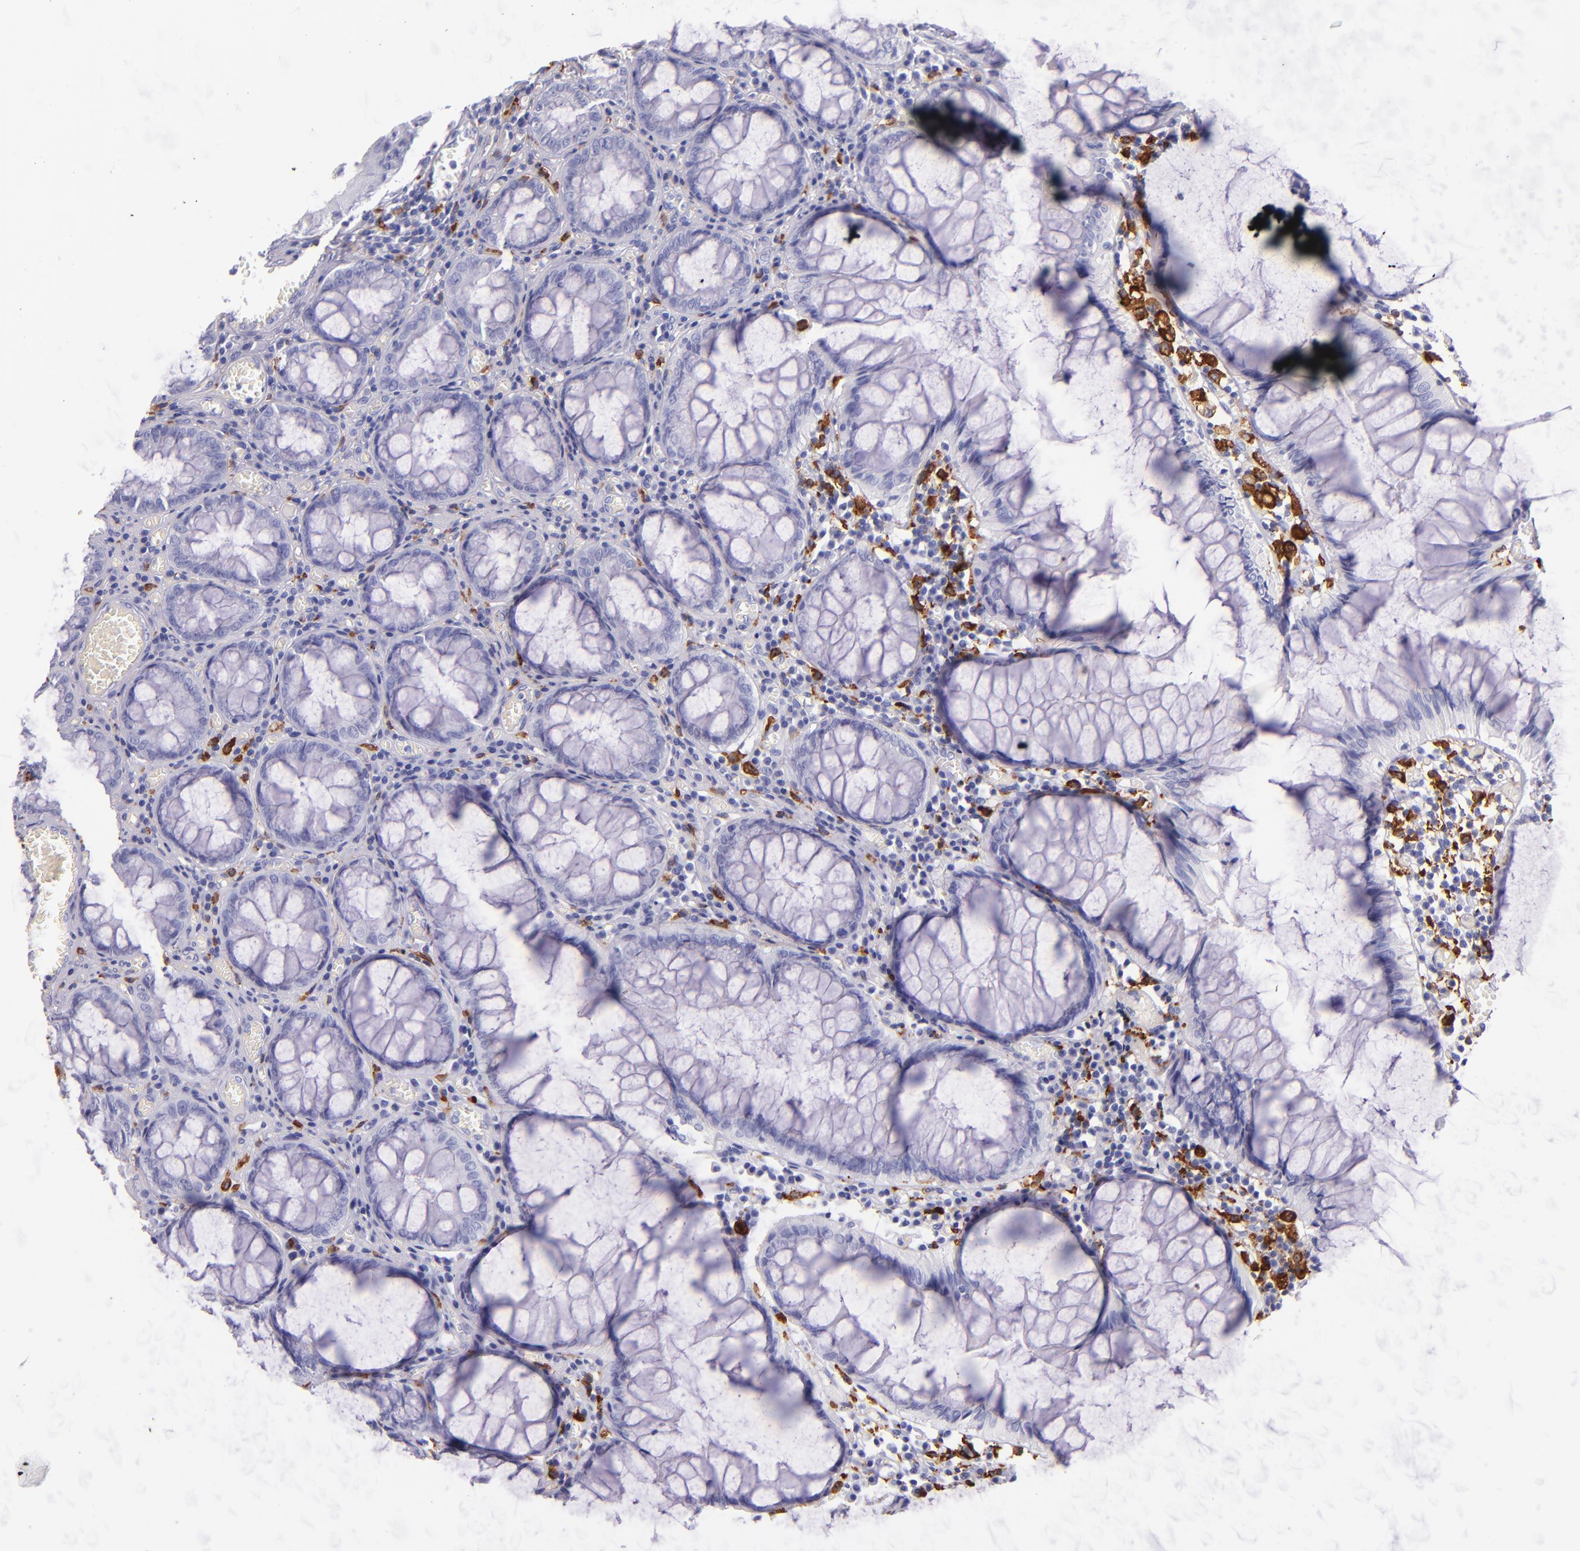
{"staining": {"intensity": "negative", "quantity": "none", "location": "none"}, "tissue": "colorectal cancer", "cell_type": "Tumor cells", "image_type": "cancer", "snomed": [{"axis": "morphology", "description": "Adenocarcinoma, NOS"}, {"axis": "topography", "description": "Rectum"}], "caption": "This photomicrograph is of colorectal cancer (adenocarcinoma) stained with IHC to label a protein in brown with the nuclei are counter-stained blue. There is no staining in tumor cells.", "gene": "CD163", "patient": {"sex": "female", "age": 98}}